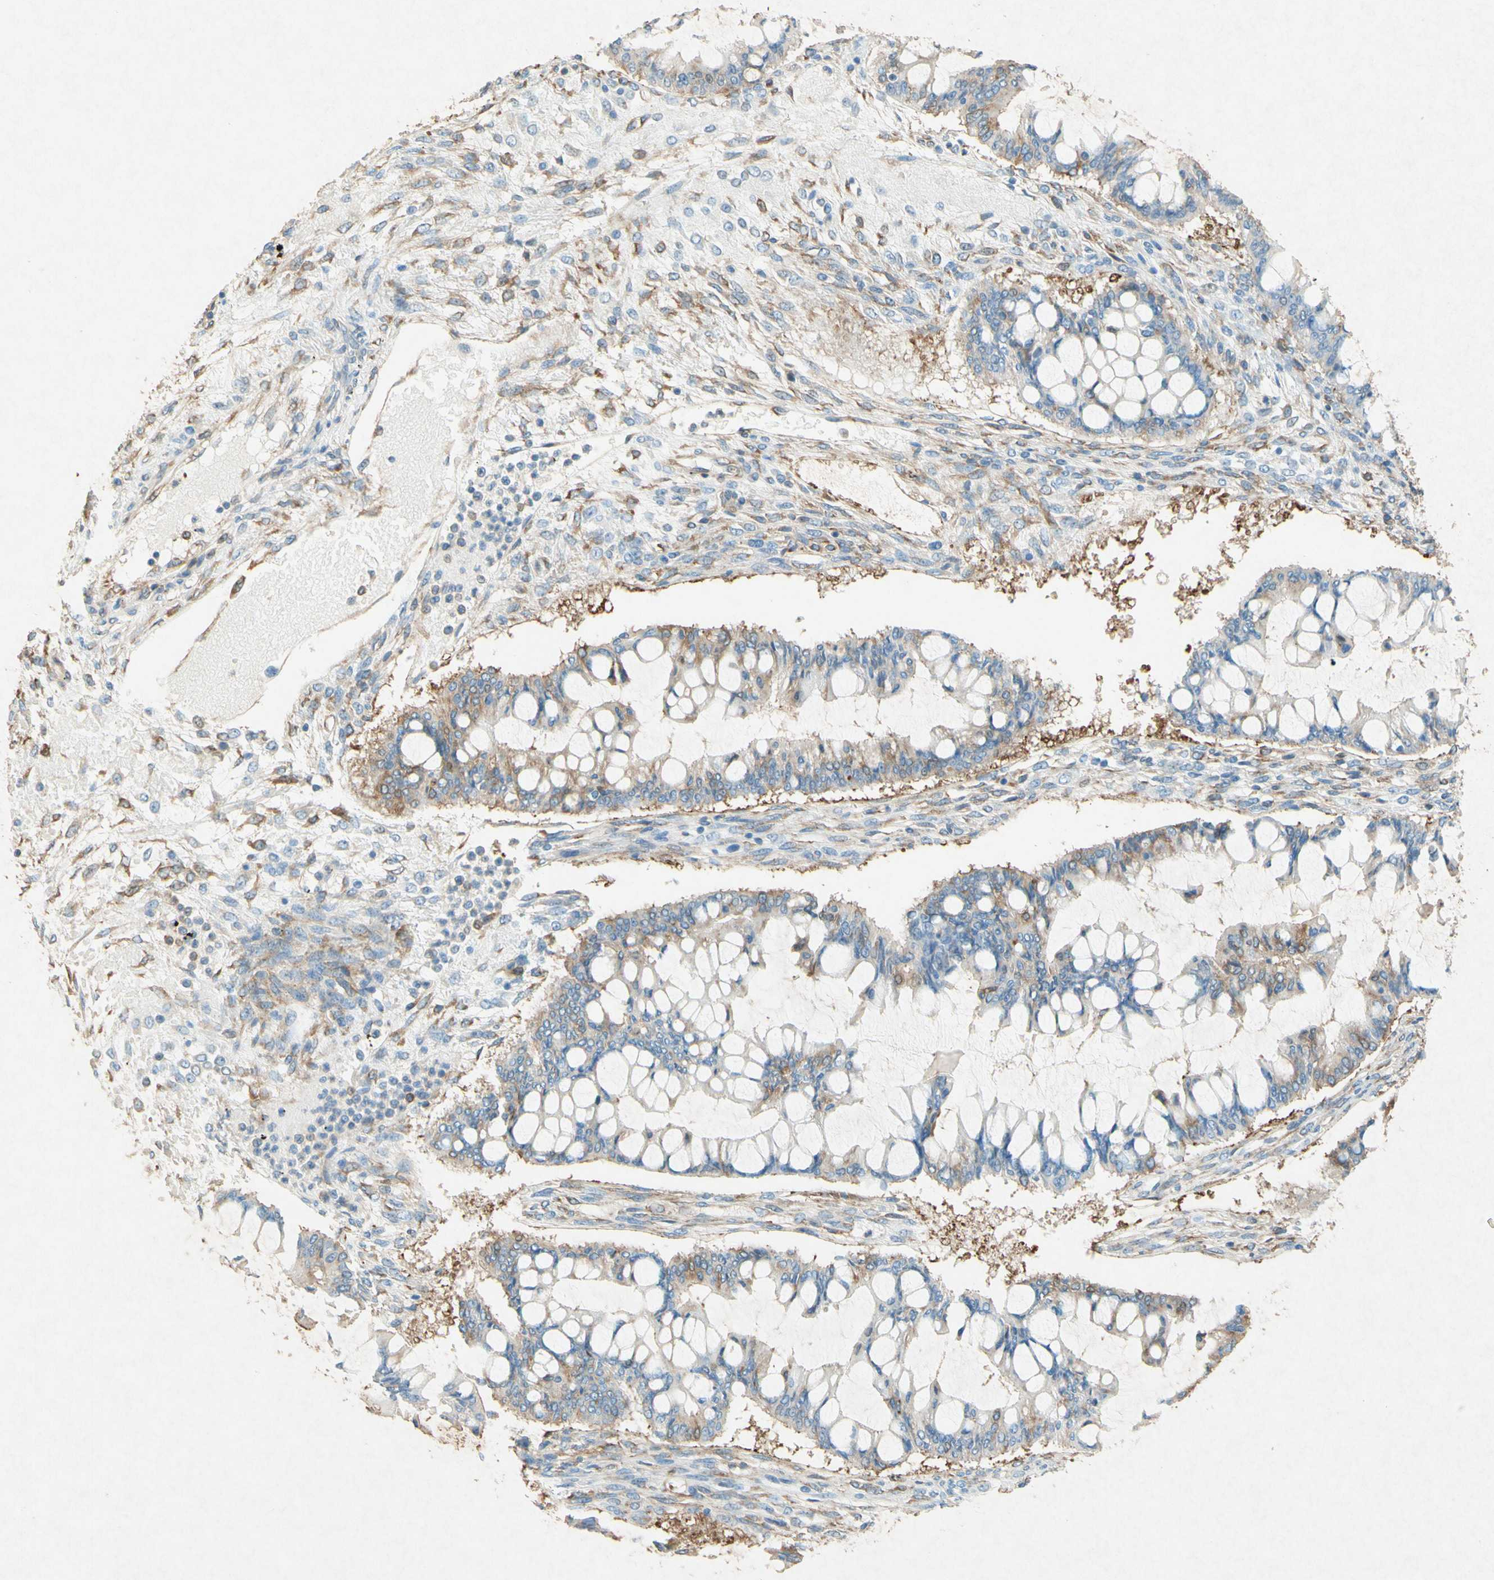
{"staining": {"intensity": "weak", "quantity": "<25%", "location": "cytoplasmic/membranous"}, "tissue": "ovarian cancer", "cell_type": "Tumor cells", "image_type": "cancer", "snomed": [{"axis": "morphology", "description": "Cystadenocarcinoma, mucinous, NOS"}, {"axis": "topography", "description": "Ovary"}], "caption": "An image of ovarian mucinous cystadenocarcinoma stained for a protein demonstrates no brown staining in tumor cells.", "gene": "PABPC1", "patient": {"sex": "female", "age": 73}}